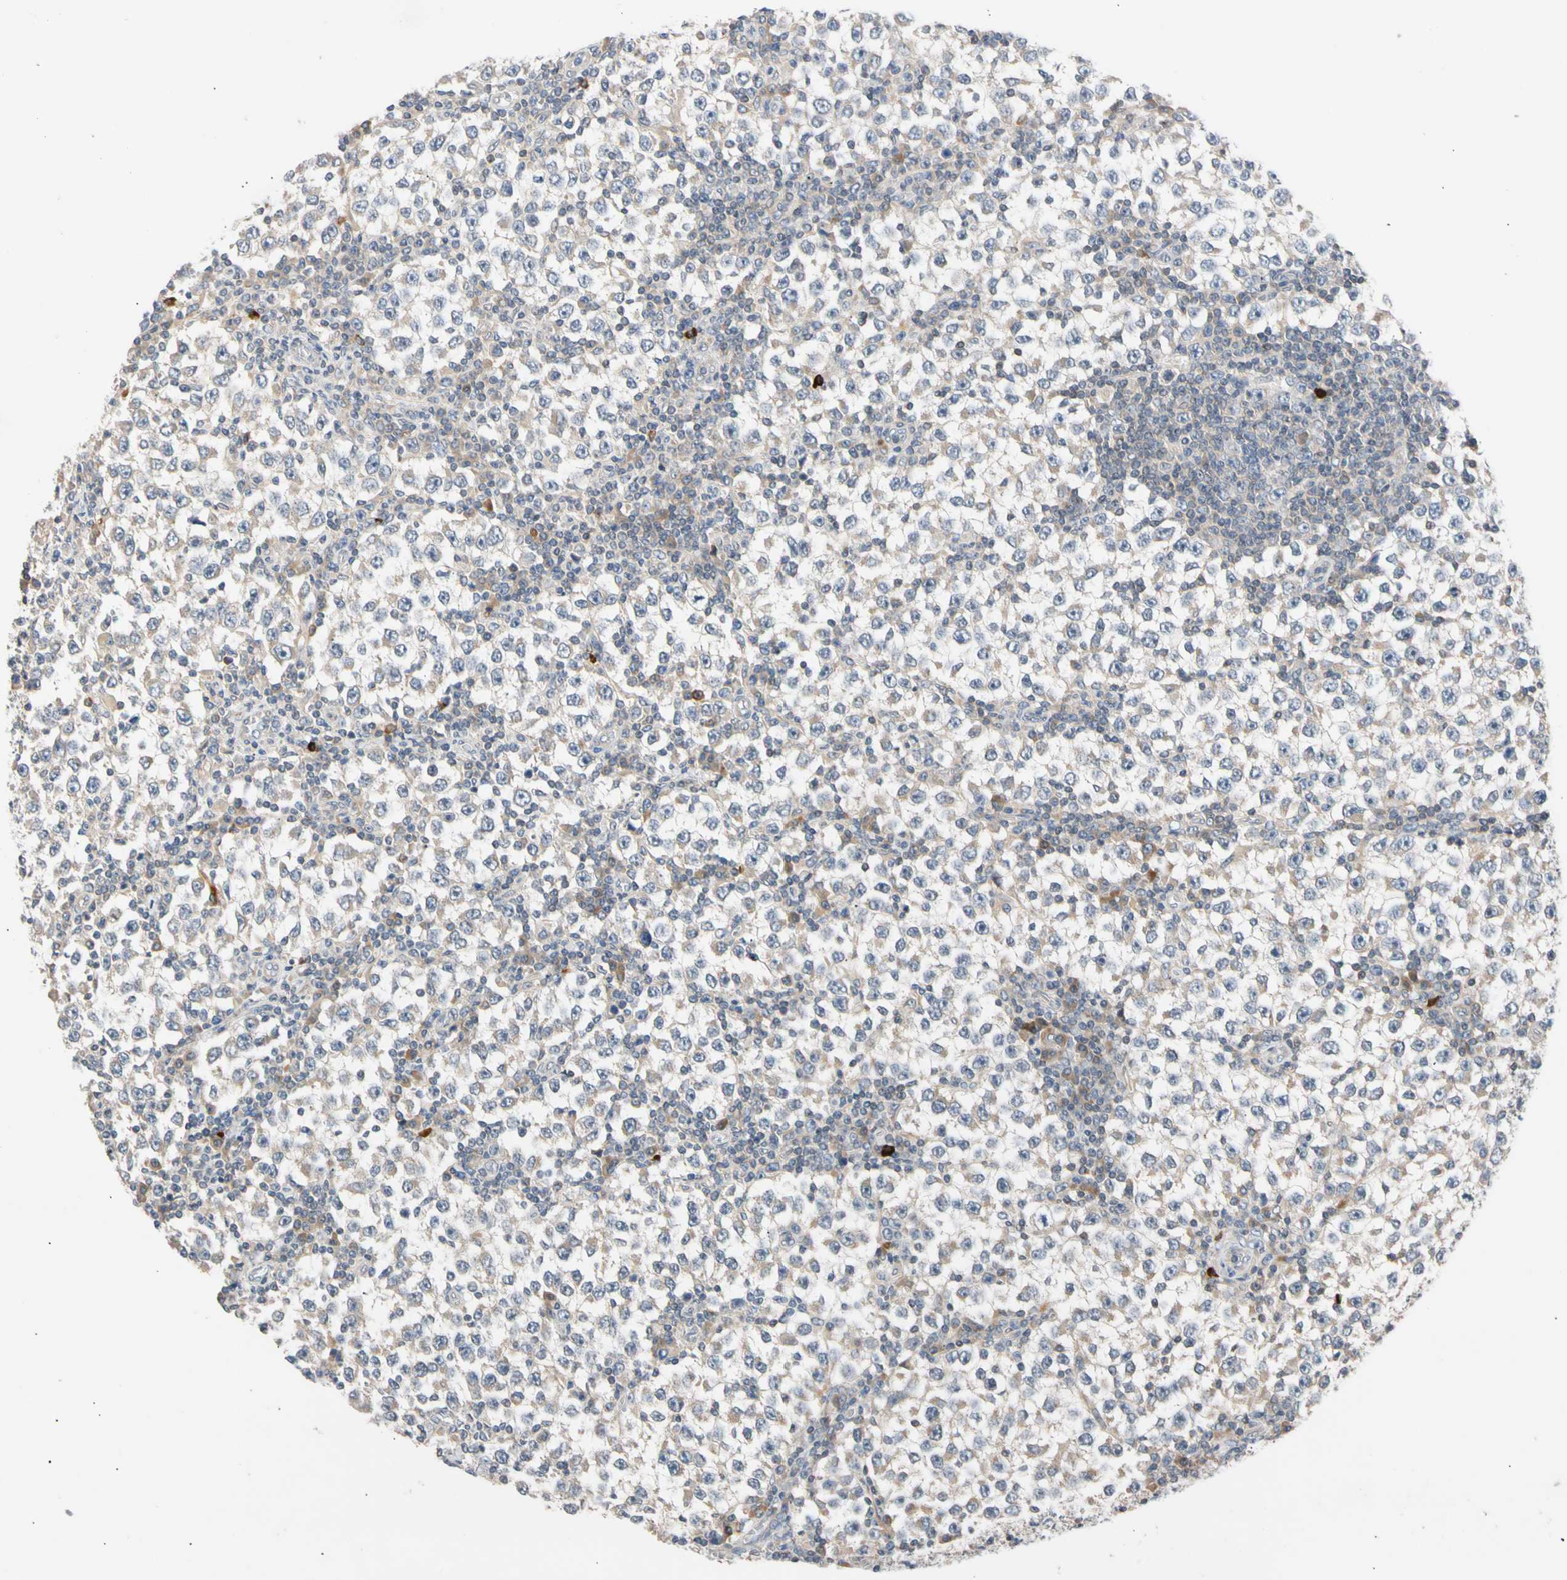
{"staining": {"intensity": "weak", "quantity": "<25%", "location": "cytoplasmic/membranous"}, "tissue": "testis cancer", "cell_type": "Tumor cells", "image_type": "cancer", "snomed": [{"axis": "morphology", "description": "Seminoma, NOS"}, {"axis": "topography", "description": "Testis"}], "caption": "Tumor cells show no significant protein staining in seminoma (testis).", "gene": "CNST", "patient": {"sex": "male", "age": 65}}